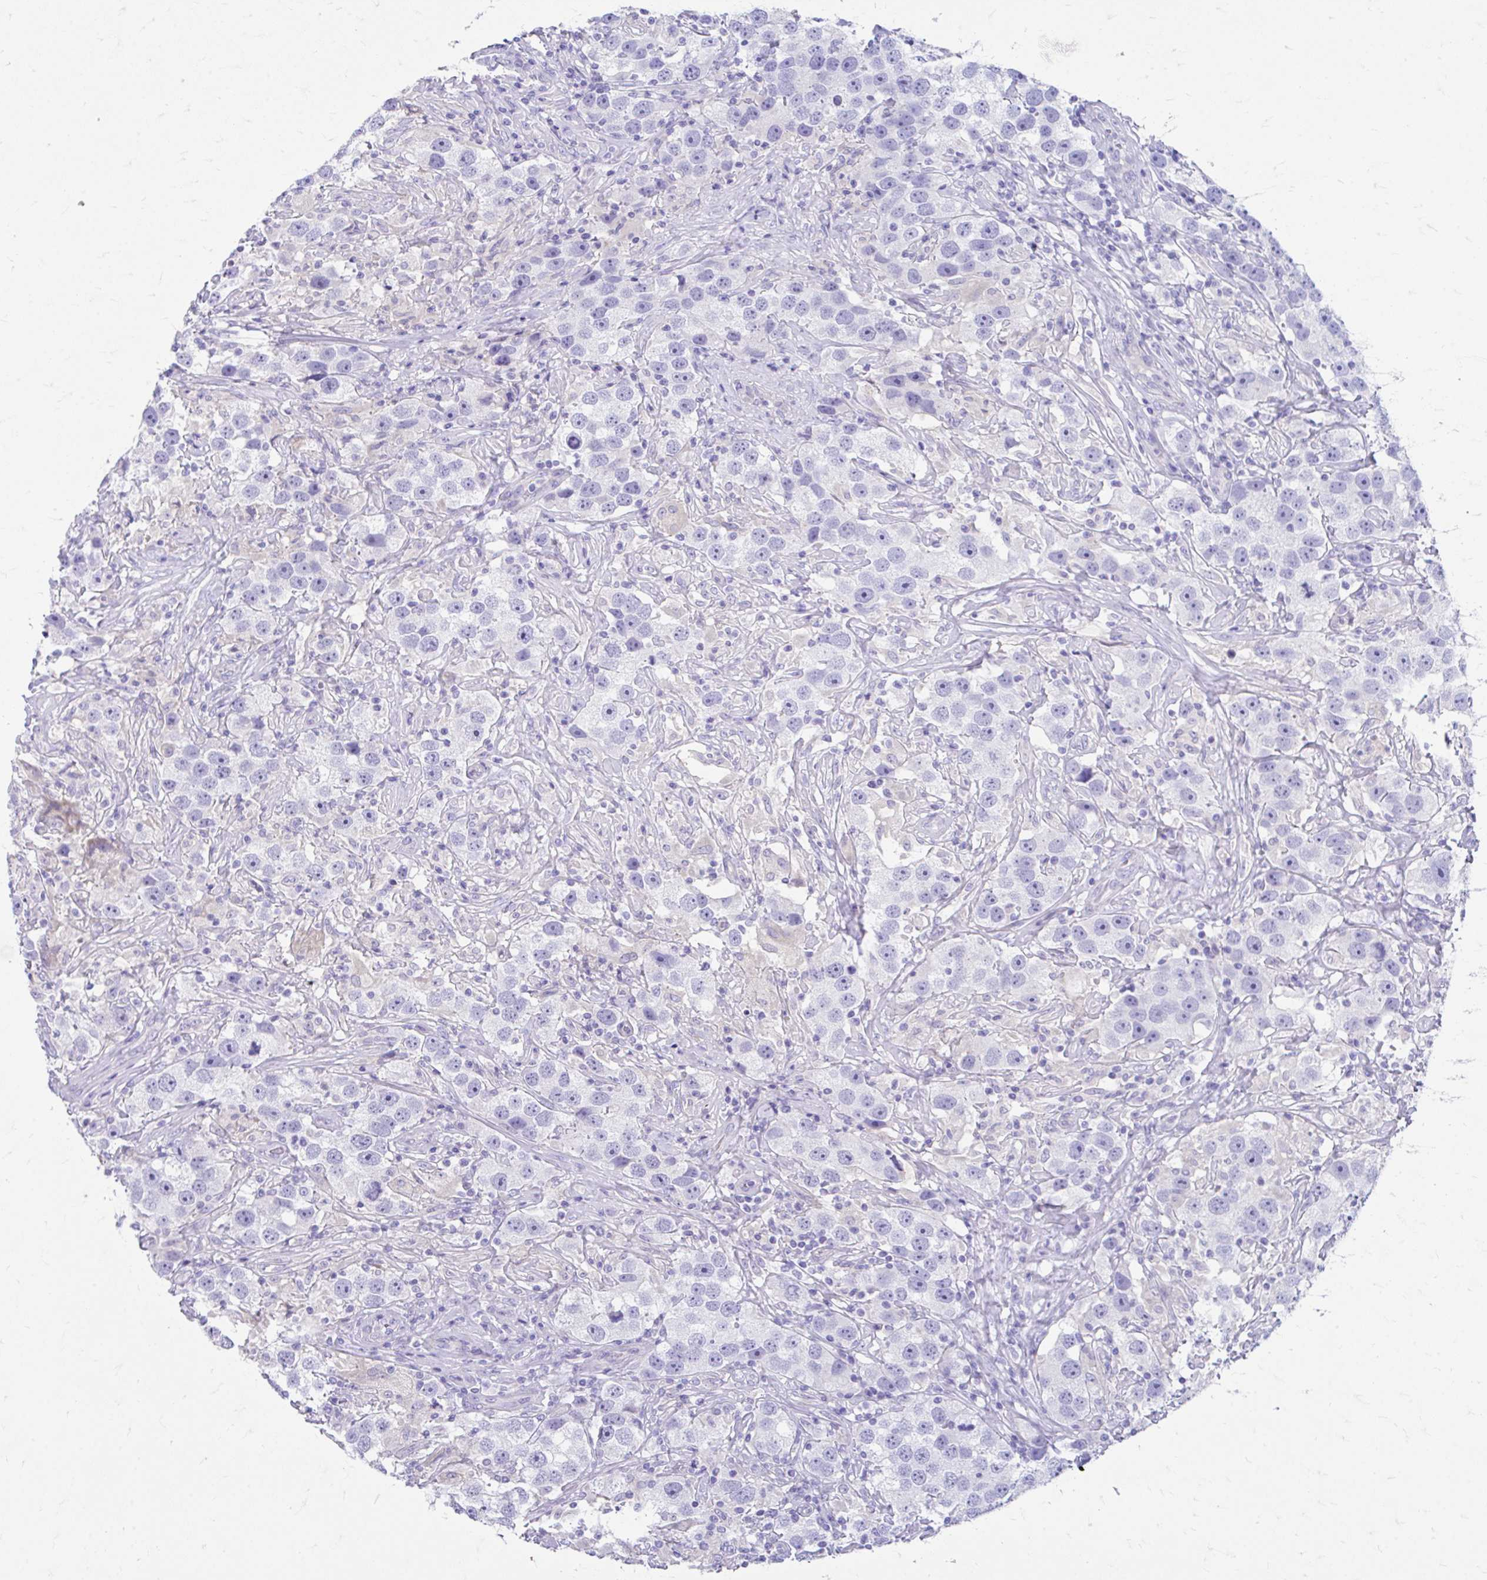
{"staining": {"intensity": "negative", "quantity": "none", "location": "none"}, "tissue": "testis cancer", "cell_type": "Tumor cells", "image_type": "cancer", "snomed": [{"axis": "morphology", "description": "Seminoma, NOS"}, {"axis": "topography", "description": "Testis"}], "caption": "Immunohistochemistry (IHC) histopathology image of neoplastic tissue: testis cancer stained with DAB displays no significant protein expression in tumor cells.", "gene": "KRIT1", "patient": {"sex": "male", "age": 49}}